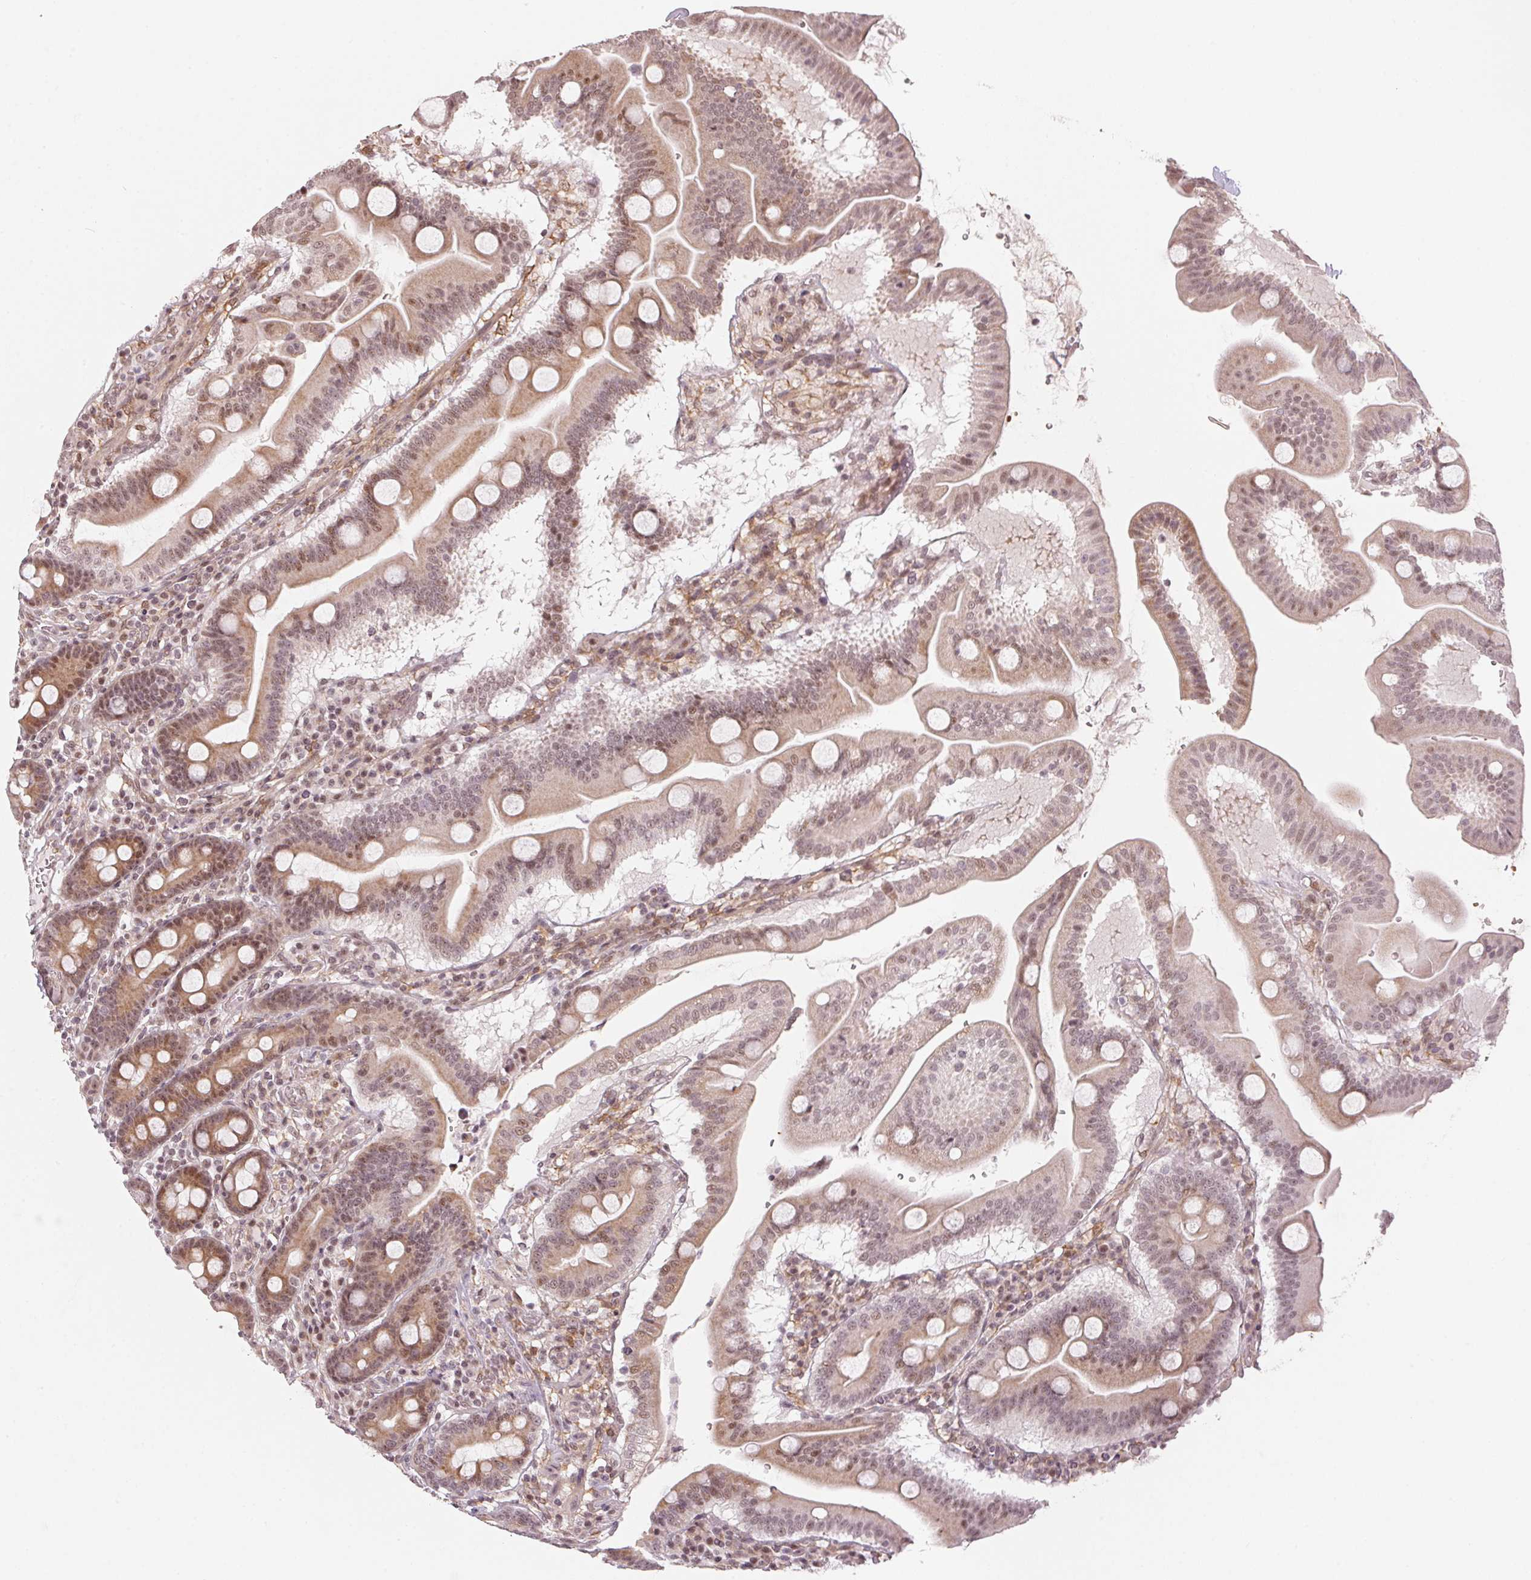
{"staining": {"intensity": "moderate", "quantity": ">75%", "location": "cytoplasmic/membranous,nuclear"}, "tissue": "duodenum", "cell_type": "Glandular cells", "image_type": "normal", "snomed": [{"axis": "morphology", "description": "Normal tissue, NOS"}, {"axis": "topography", "description": "Pancreas"}, {"axis": "topography", "description": "Duodenum"}], "caption": "Protein analysis of benign duodenum displays moderate cytoplasmic/membranous,nuclear staining in about >75% of glandular cells.", "gene": "KAT6A", "patient": {"sex": "male", "age": 59}}